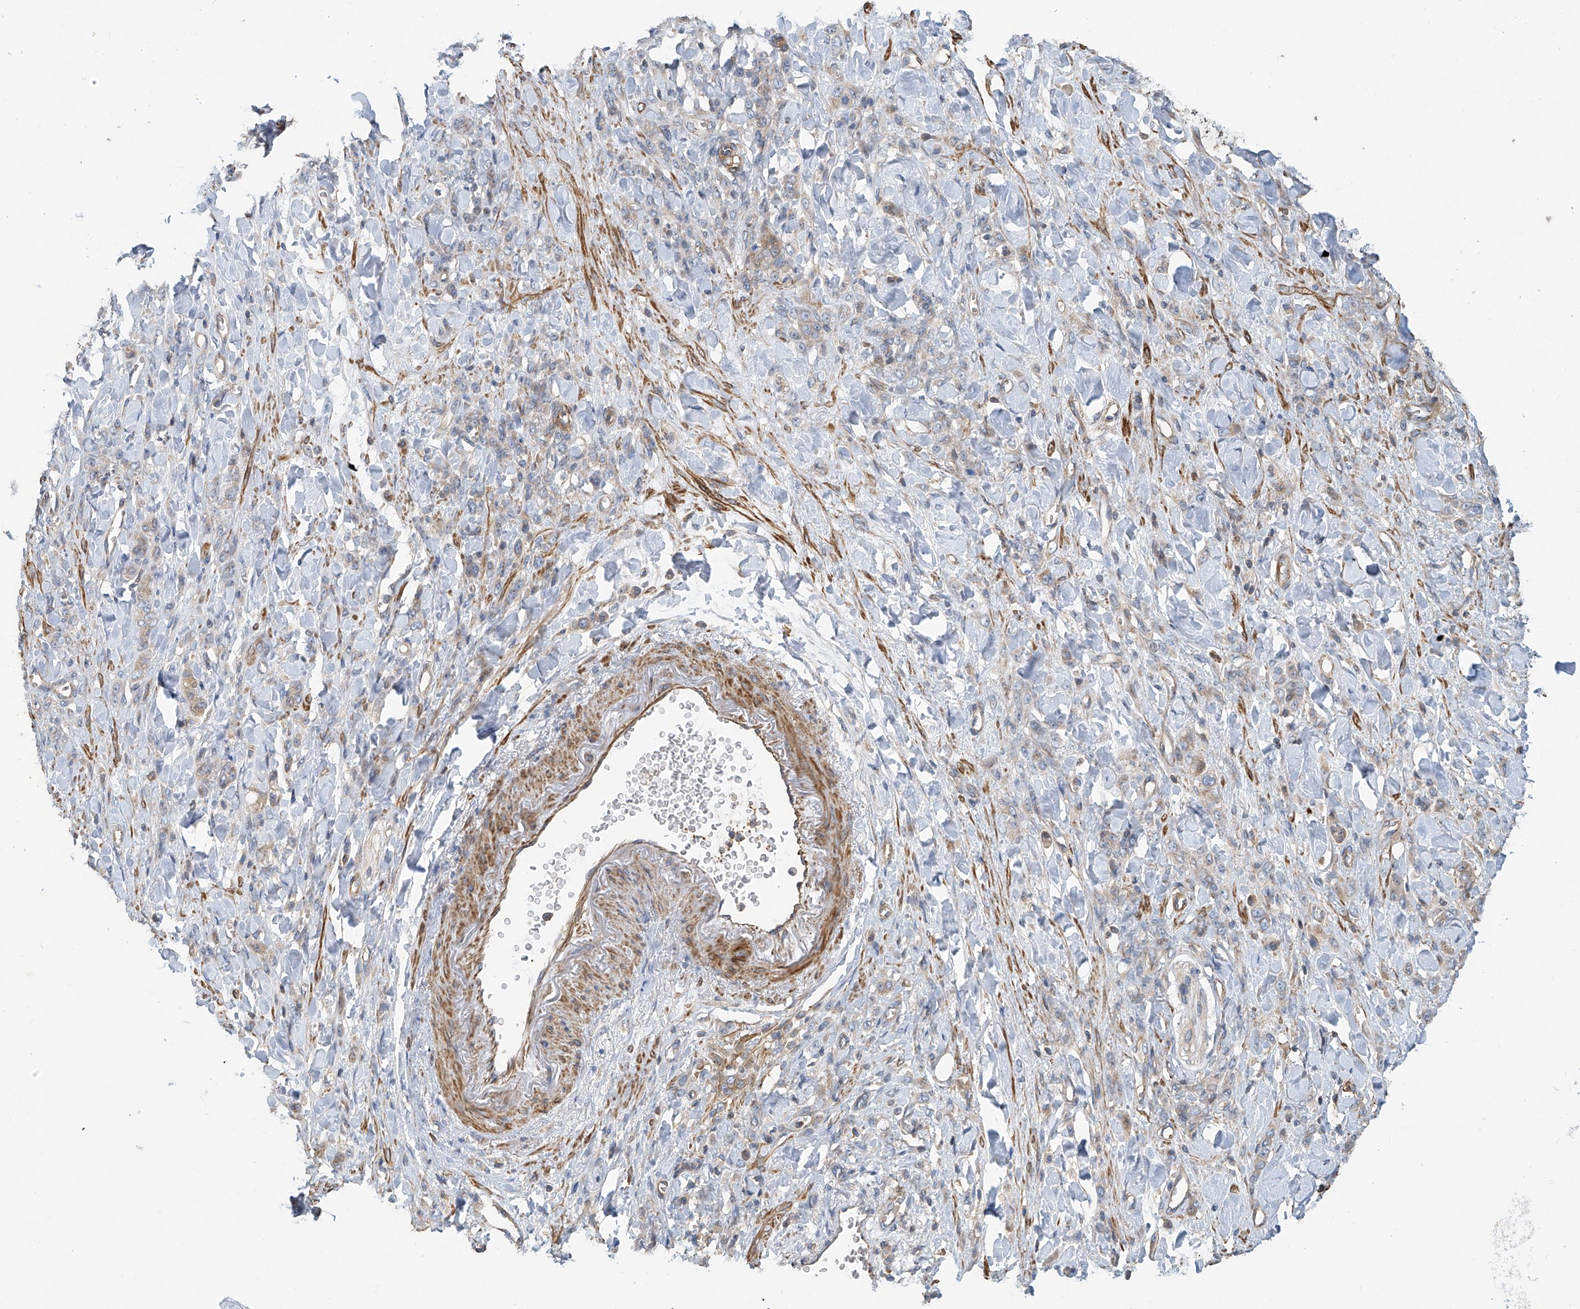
{"staining": {"intensity": "negative", "quantity": "none", "location": "none"}, "tissue": "stomach cancer", "cell_type": "Tumor cells", "image_type": "cancer", "snomed": [{"axis": "morphology", "description": "Normal tissue, NOS"}, {"axis": "morphology", "description": "Adenocarcinoma, NOS"}, {"axis": "topography", "description": "Stomach"}], "caption": "IHC image of neoplastic tissue: stomach cancer (adenocarcinoma) stained with DAB (3,3'-diaminobenzidine) reveals no significant protein staining in tumor cells.", "gene": "SLC43A3", "patient": {"sex": "male", "age": 82}}